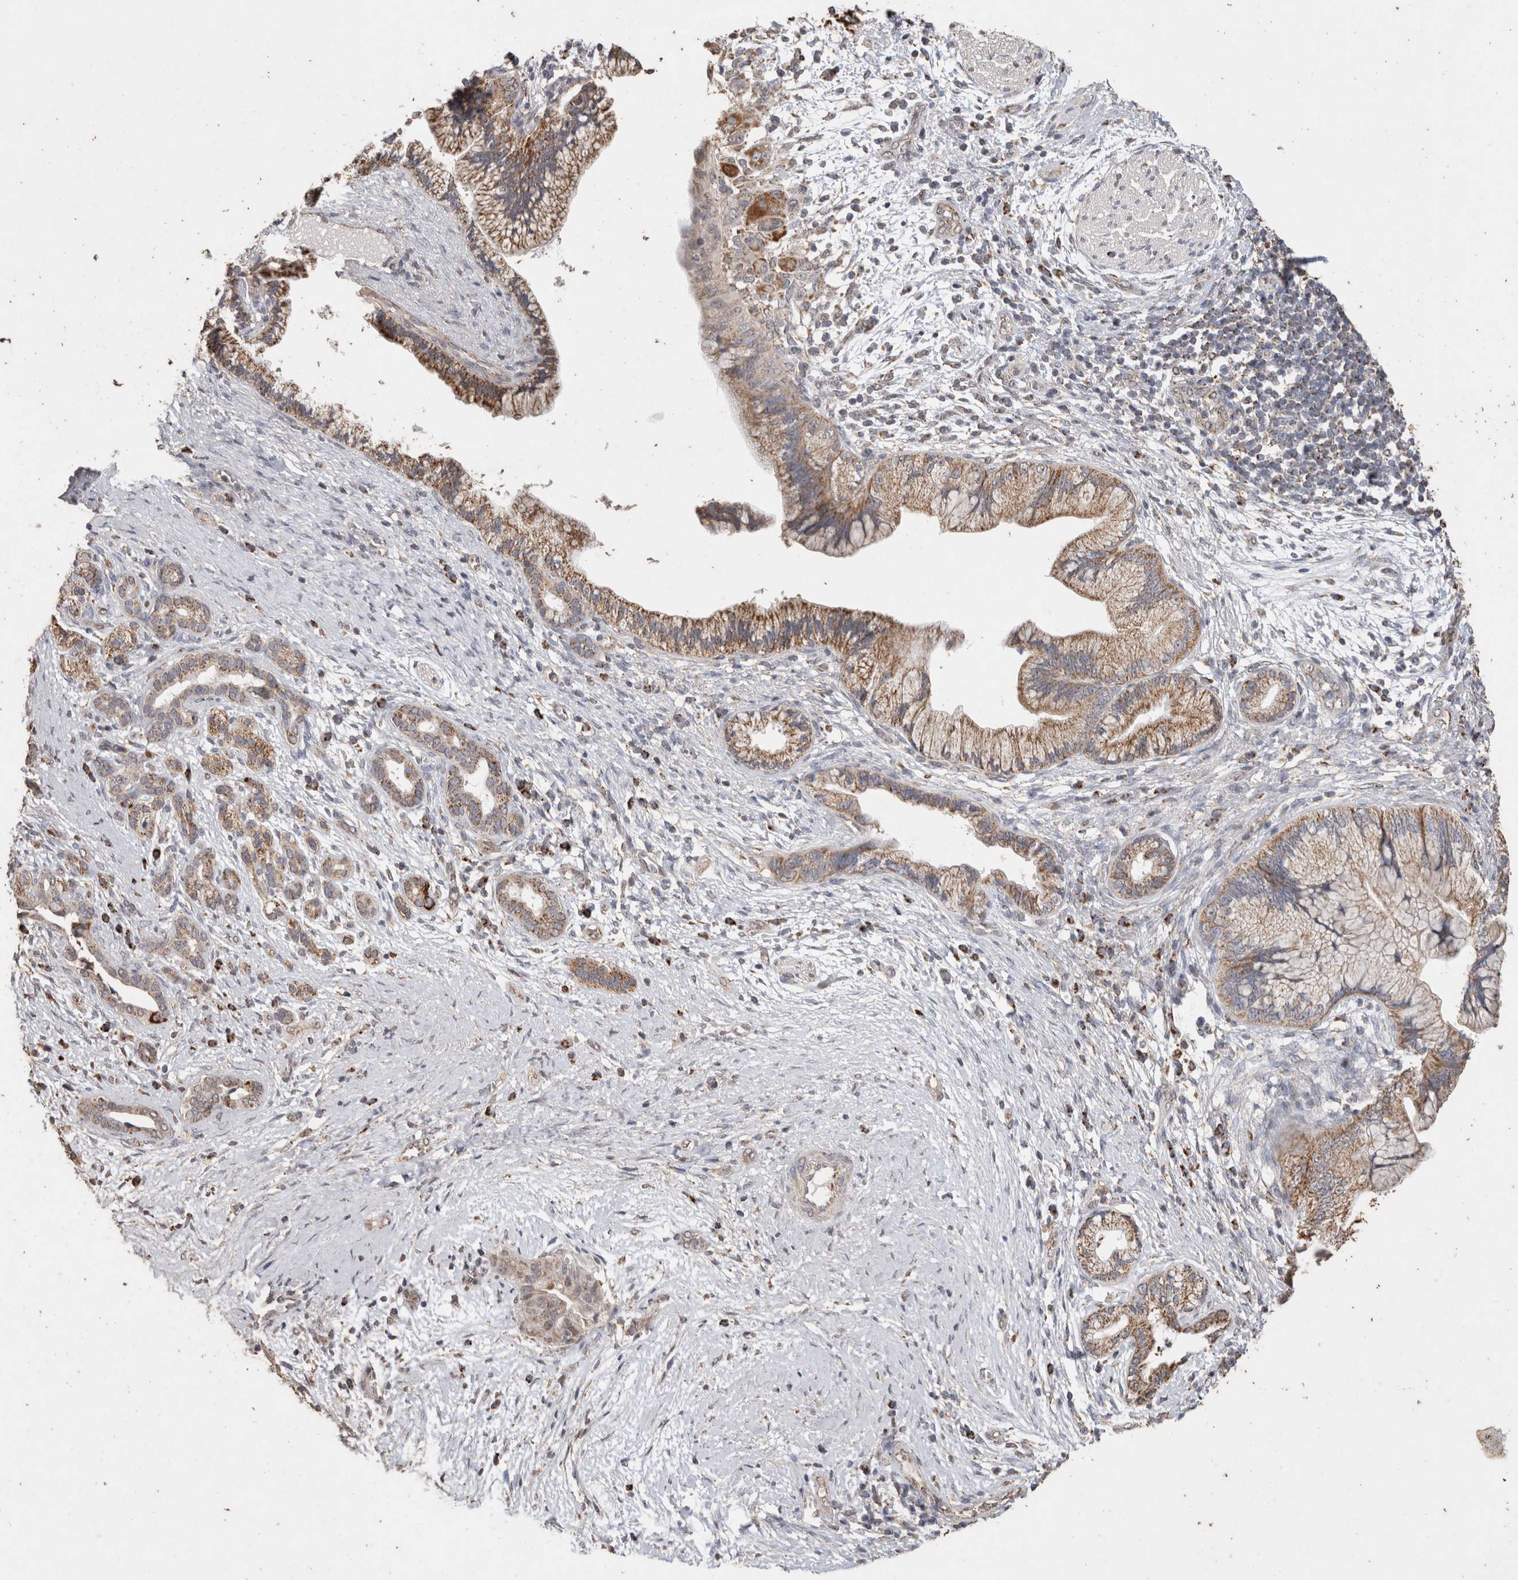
{"staining": {"intensity": "moderate", "quantity": "25%-75%", "location": "cytoplasmic/membranous"}, "tissue": "pancreatic cancer", "cell_type": "Tumor cells", "image_type": "cancer", "snomed": [{"axis": "morphology", "description": "Adenocarcinoma, NOS"}, {"axis": "topography", "description": "Pancreas"}], "caption": "DAB (3,3'-diaminobenzidine) immunohistochemical staining of pancreatic adenocarcinoma exhibits moderate cytoplasmic/membranous protein expression in approximately 25%-75% of tumor cells. (IHC, brightfield microscopy, high magnification).", "gene": "ACADM", "patient": {"sex": "male", "age": 59}}